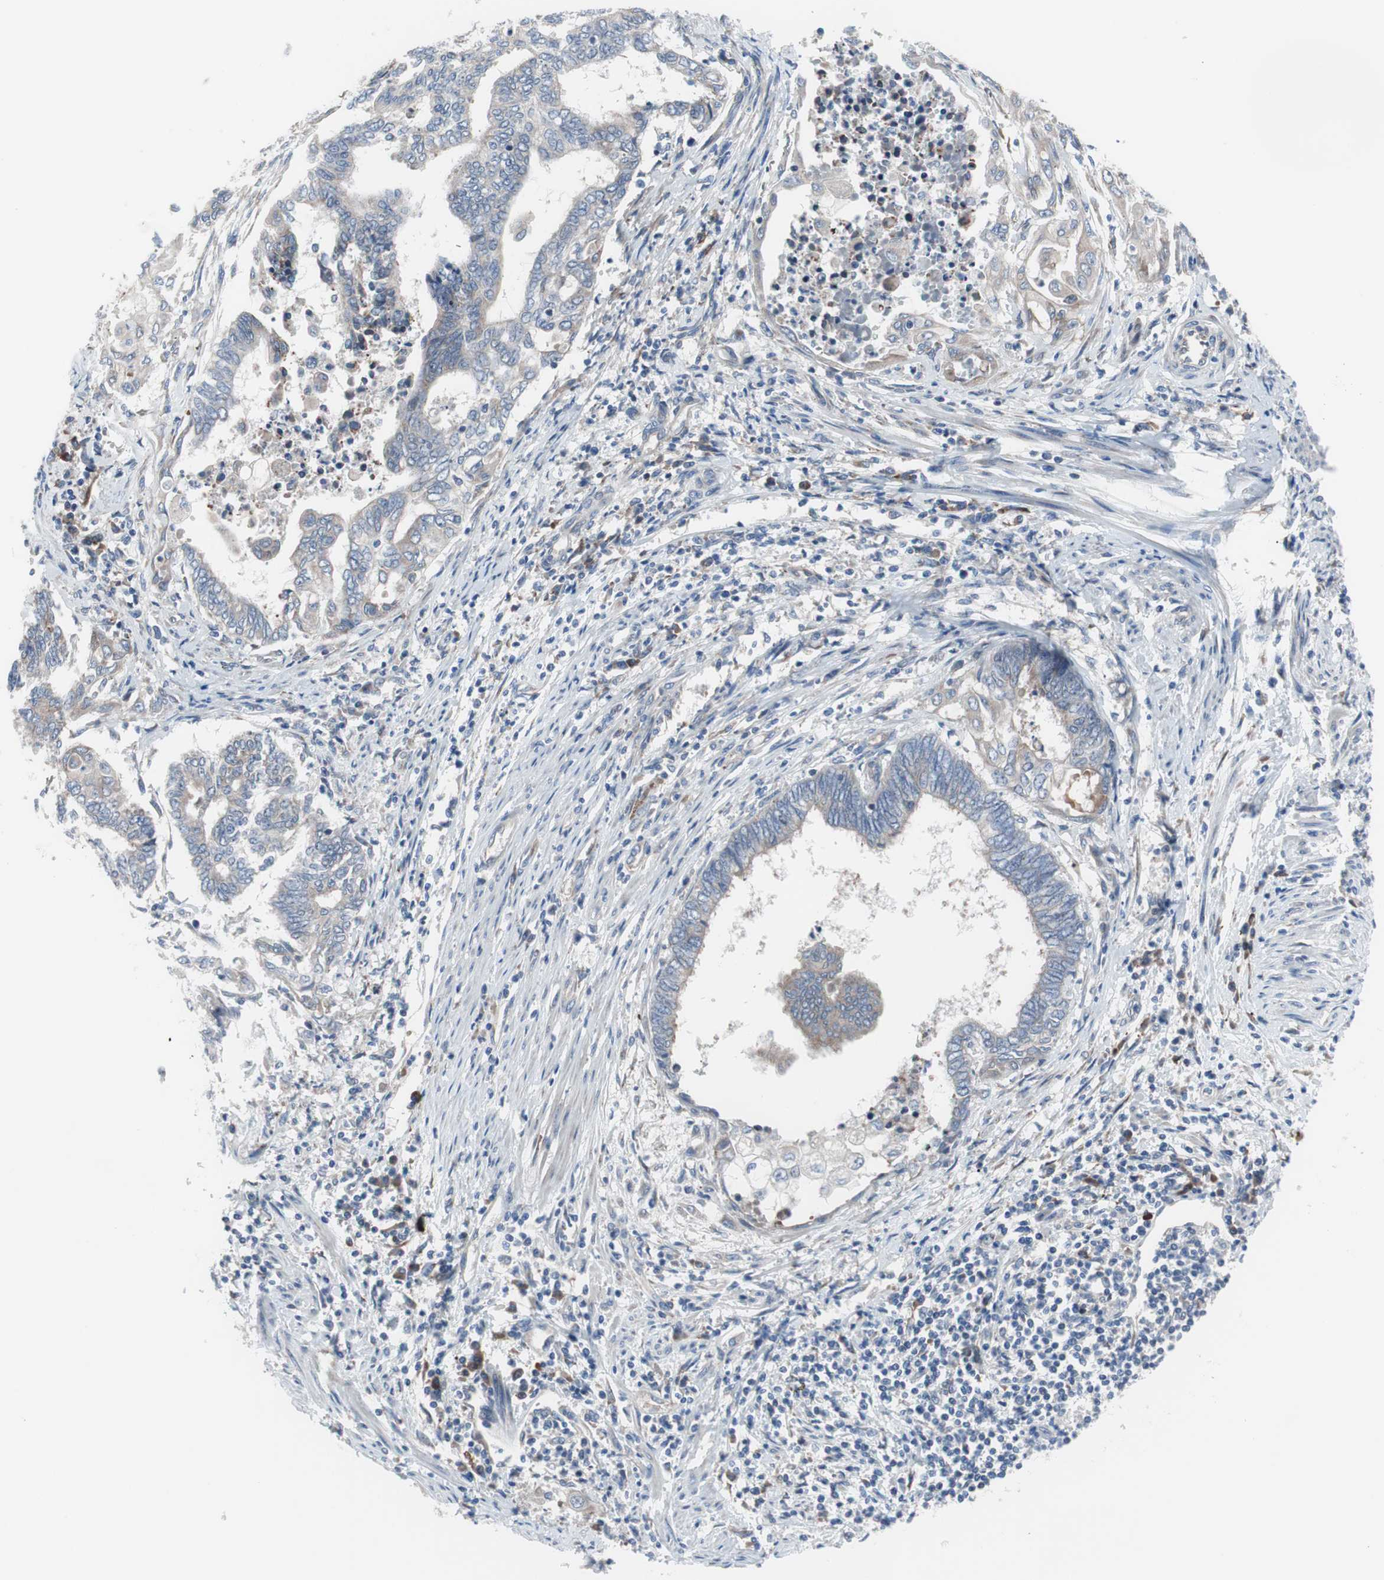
{"staining": {"intensity": "negative", "quantity": "none", "location": "none"}, "tissue": "endometrial cancer", "cell_type": "Tumor cells", "image_type": "cancer", "snomed": [{"axis": "morphology", "description": "Adenocarcinoma, NOS"}, {"axis": "topography", "description": "Uterus"}, {"axis": "topography", "description": "Endometrium"}], "caption": "The histopathology image reveals no staining of tumor cells in endometrial adenocarcinoma. (DAB immunohistochemistry (IHC) visualized using brightfield microscopy, high magnification).", "gene": "KANSL1", "patient": {"sex": "female", "age": 70}}